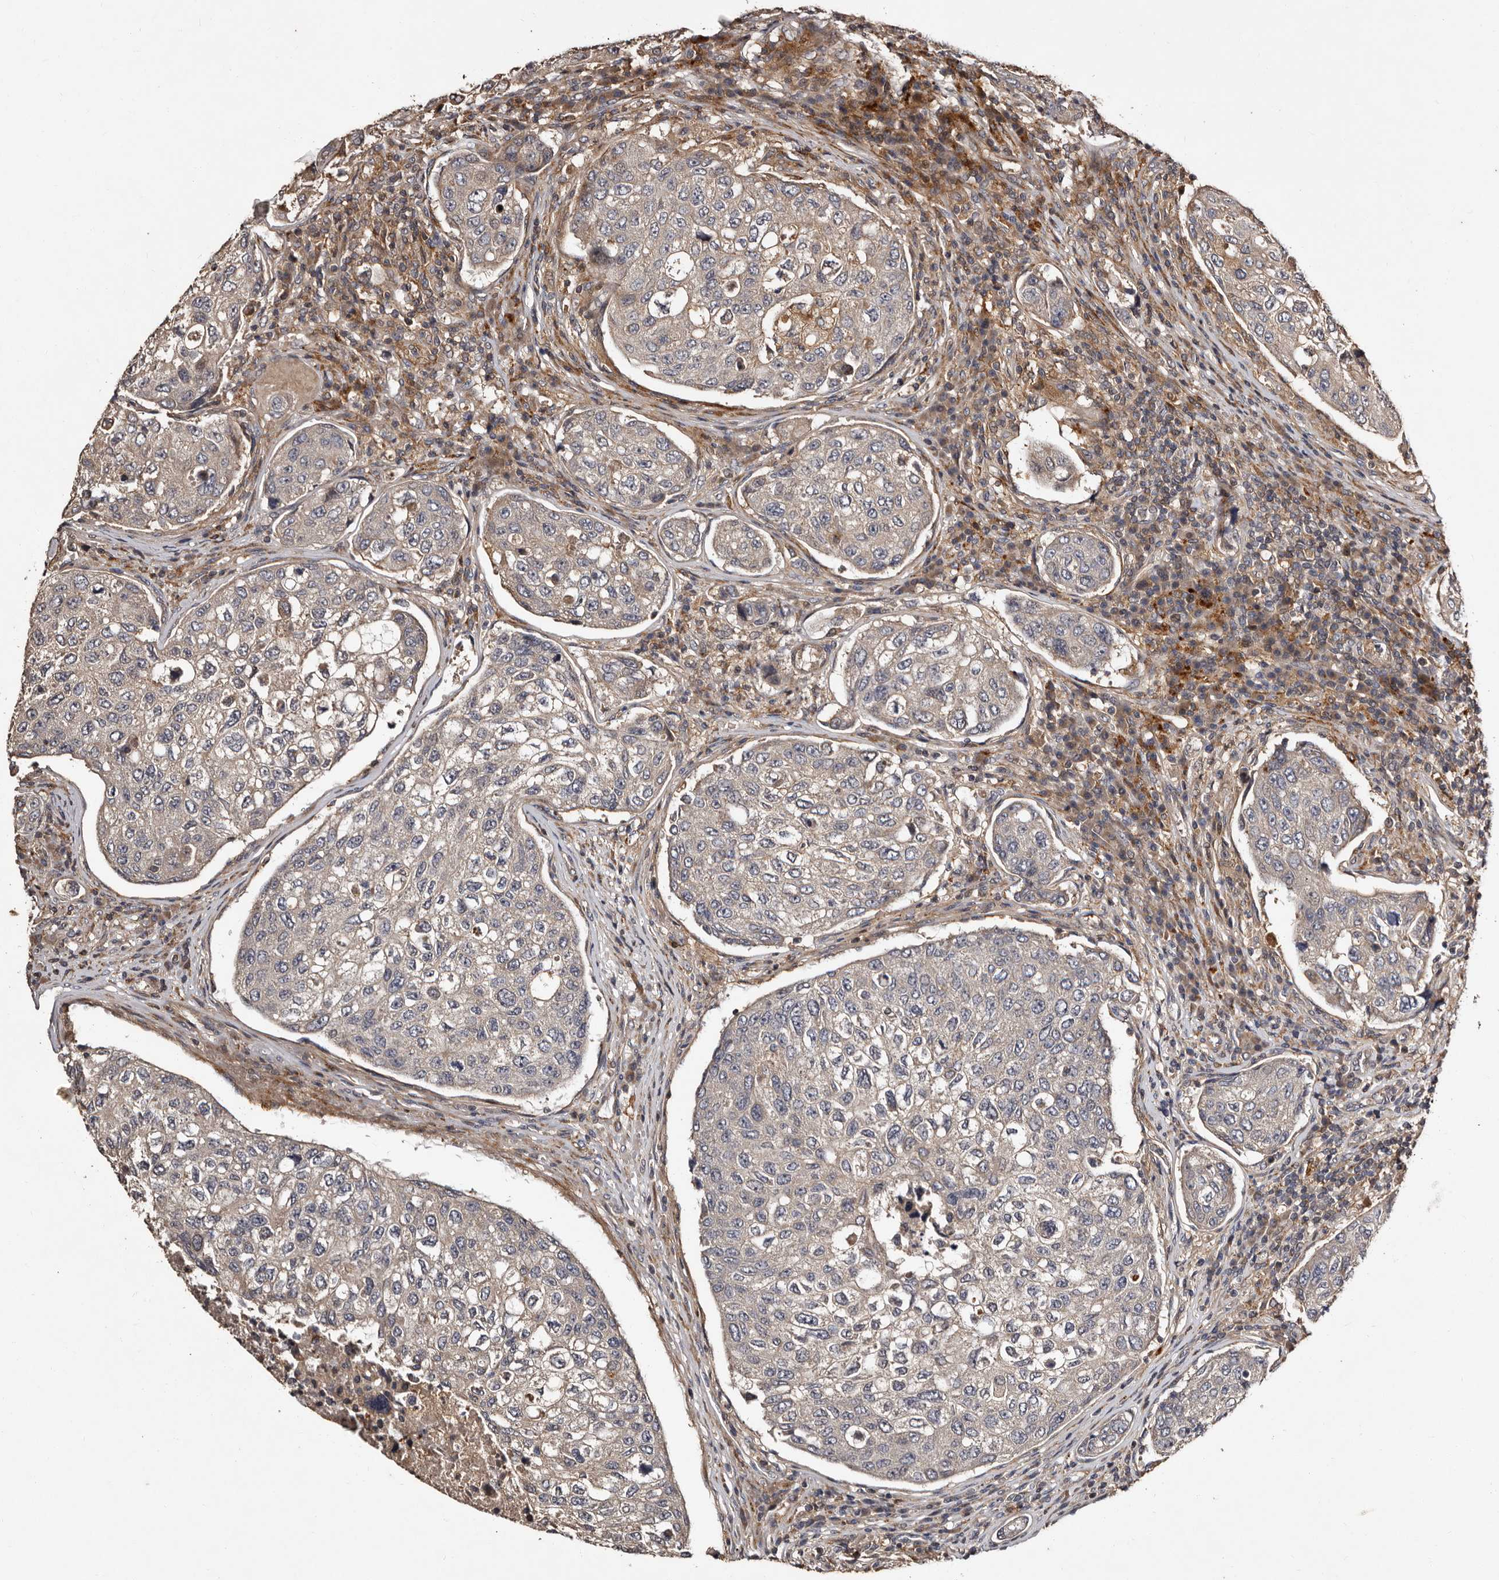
{"staining": {"intensity": "weak", "quantity": "25%-75%", "location": "cytoplasmic/membranous"}, "tissue": "urothelial cancer", "cell_type": "Tumor cells", "image_type": "cancer", "snomed": [{"axis": "morphology", "description": "Urothelial carcinoma, High grade"}, {"axis": "topography", "description": "Lymph node"}, {"axis": "topography", "description": "Urinary bladder"}], "caption": "Urothelial cancer stained with DAB immunohistochemistry demonstrates low levels of weak cytoplasmic/membranous expression in about 25%-75% of tumor cells.", "gene": "PRKD3", "patient": {"sex": "male", "age": 51}}